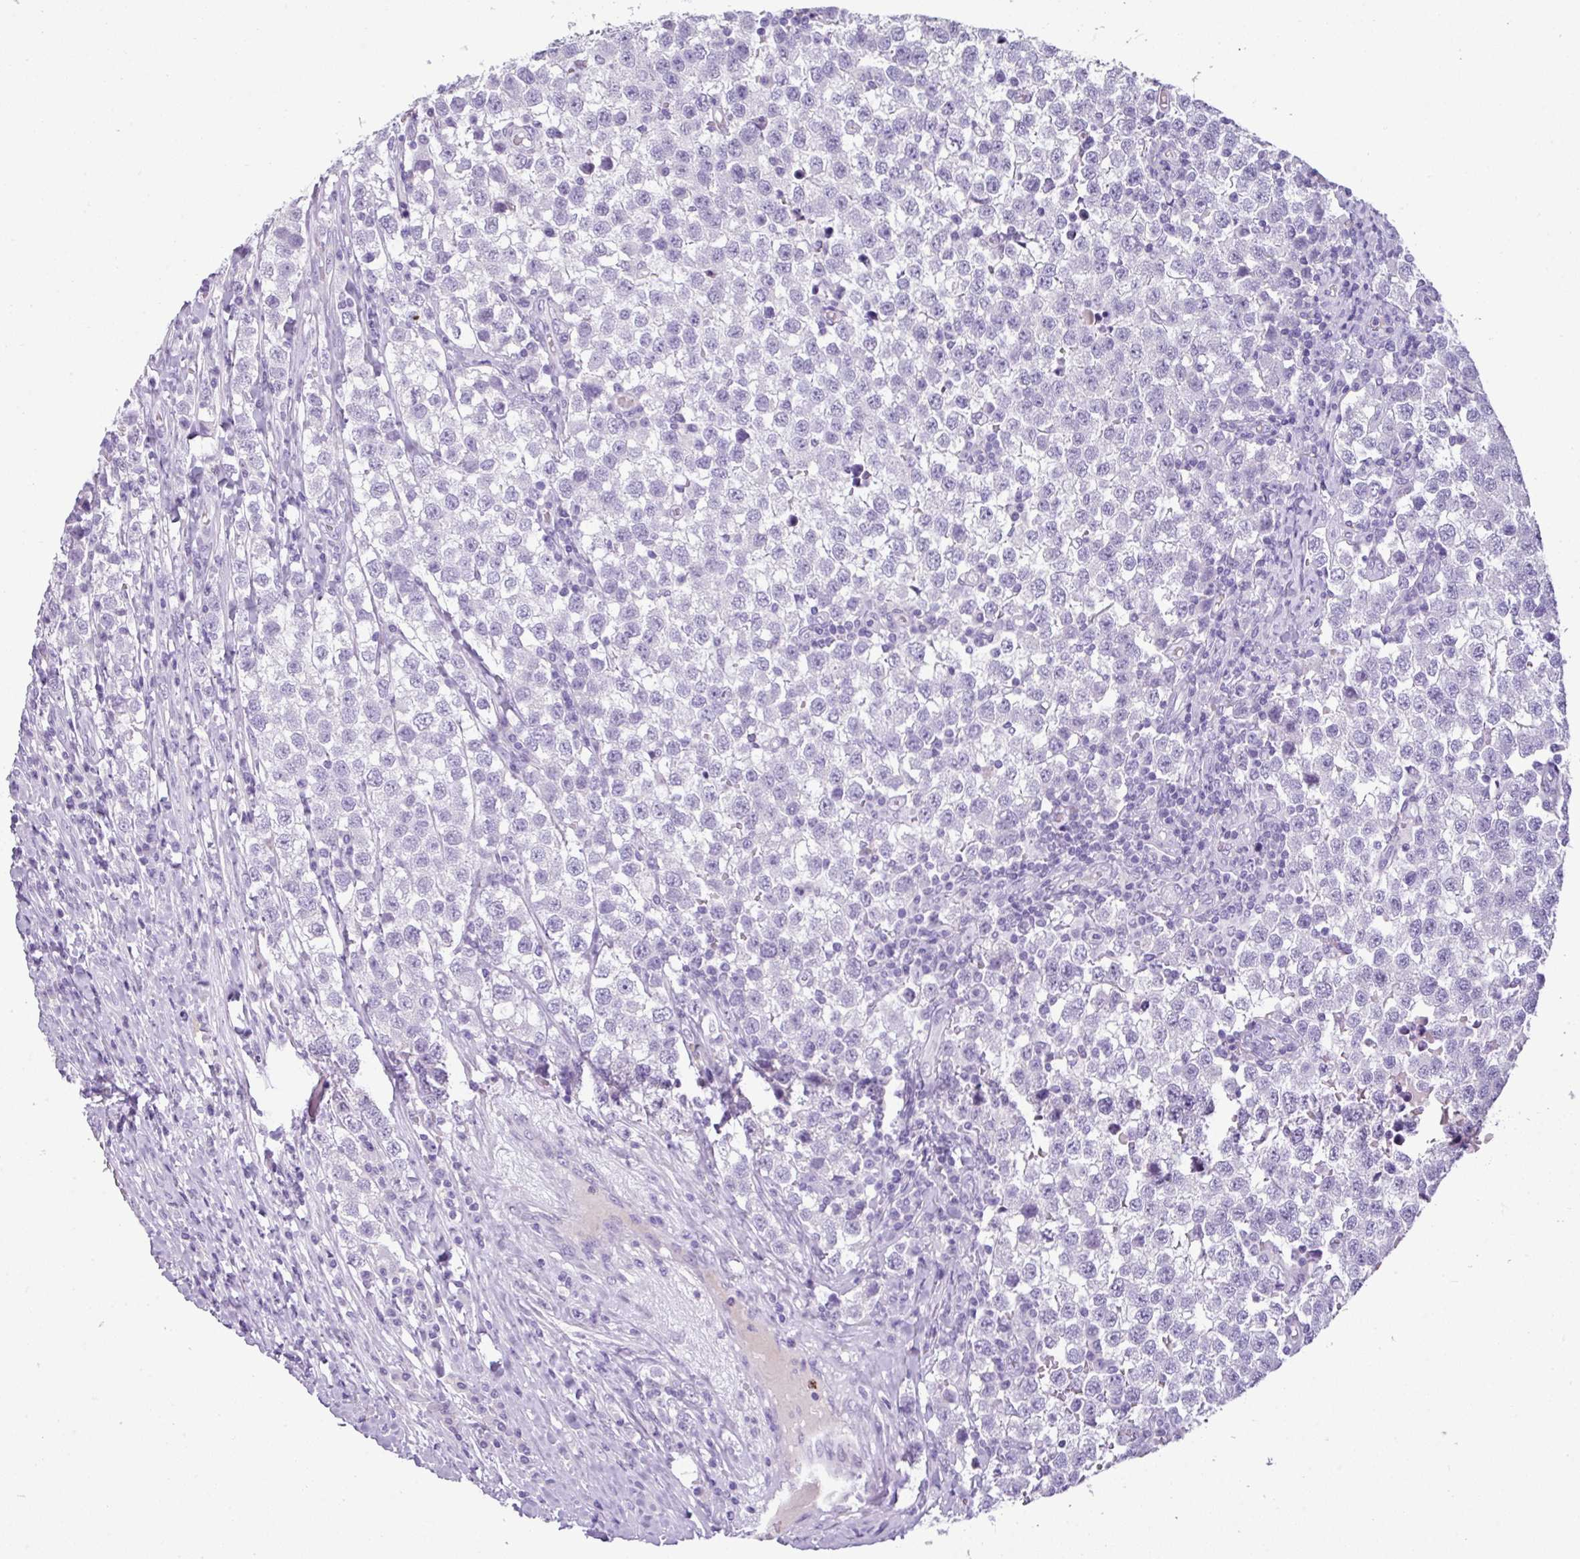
{"staining": {"intensity": "negative", "quantity": "none", "location": "none"}, "tissue": "testis cancer", "cell_type": "Tumor cells", "image_type": "cancer", "snomed": [{"axis": "morphology", "description": "Seminoma, NOS"}, {"axis": "topography", "description": "Testis"}], "caption": "Immunohistochemical staining of human seminoma (testis) reveals no significant positivity in tumor cells. (Stains: DAB (3,3'-diaminobenzidine) immunohistochemistry with hematoxylin counter stain, Microscopy: brightfield microscopy at high magnification).", "gene": "CTSG", "patient": {"sex": "male", "age": 34}}